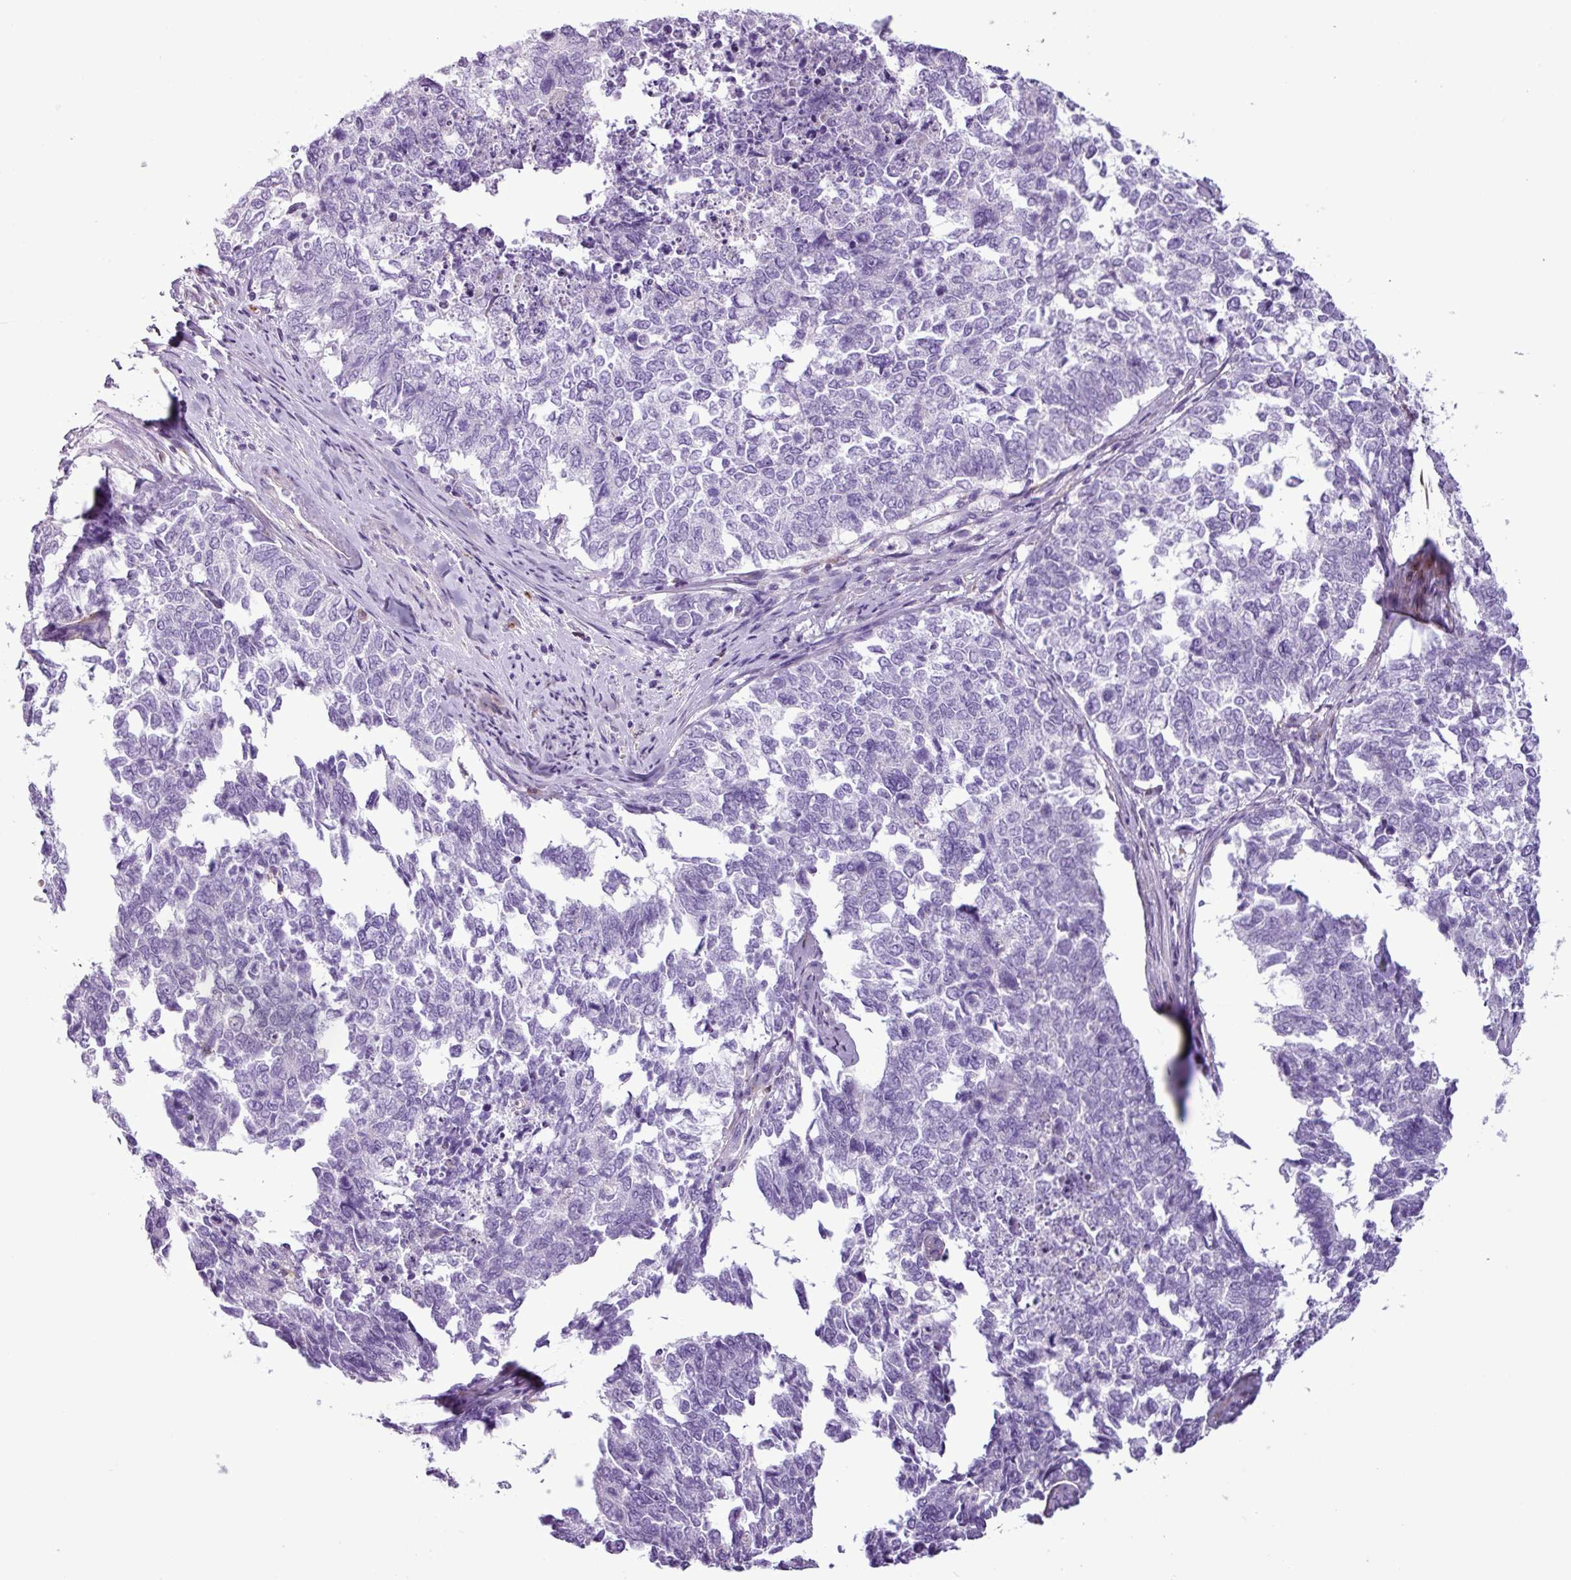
{"staining": {"intensity": "negative", "quantity": "none", "location": "none"}, "tissue": "cervical cancer", "cell_type": "Tumor cells", "image_type": "cancer", "snomed": [{"axis": "morphology", "description": "Squamous cell carcinoma, NOS"}, {"axis": "topography", "description": "Cervix"}], "caption": "DAB (3,3'-diaminobenzidine) immunohistochemical staining of squamous cell carcinoma (cervical) shows no significant staining in tumor cells. (Immunohistochemistry, brightfield microscopy, high magnification).", "gene": "TMEM200C", "patient": {"sex": "female", "age": 63}}